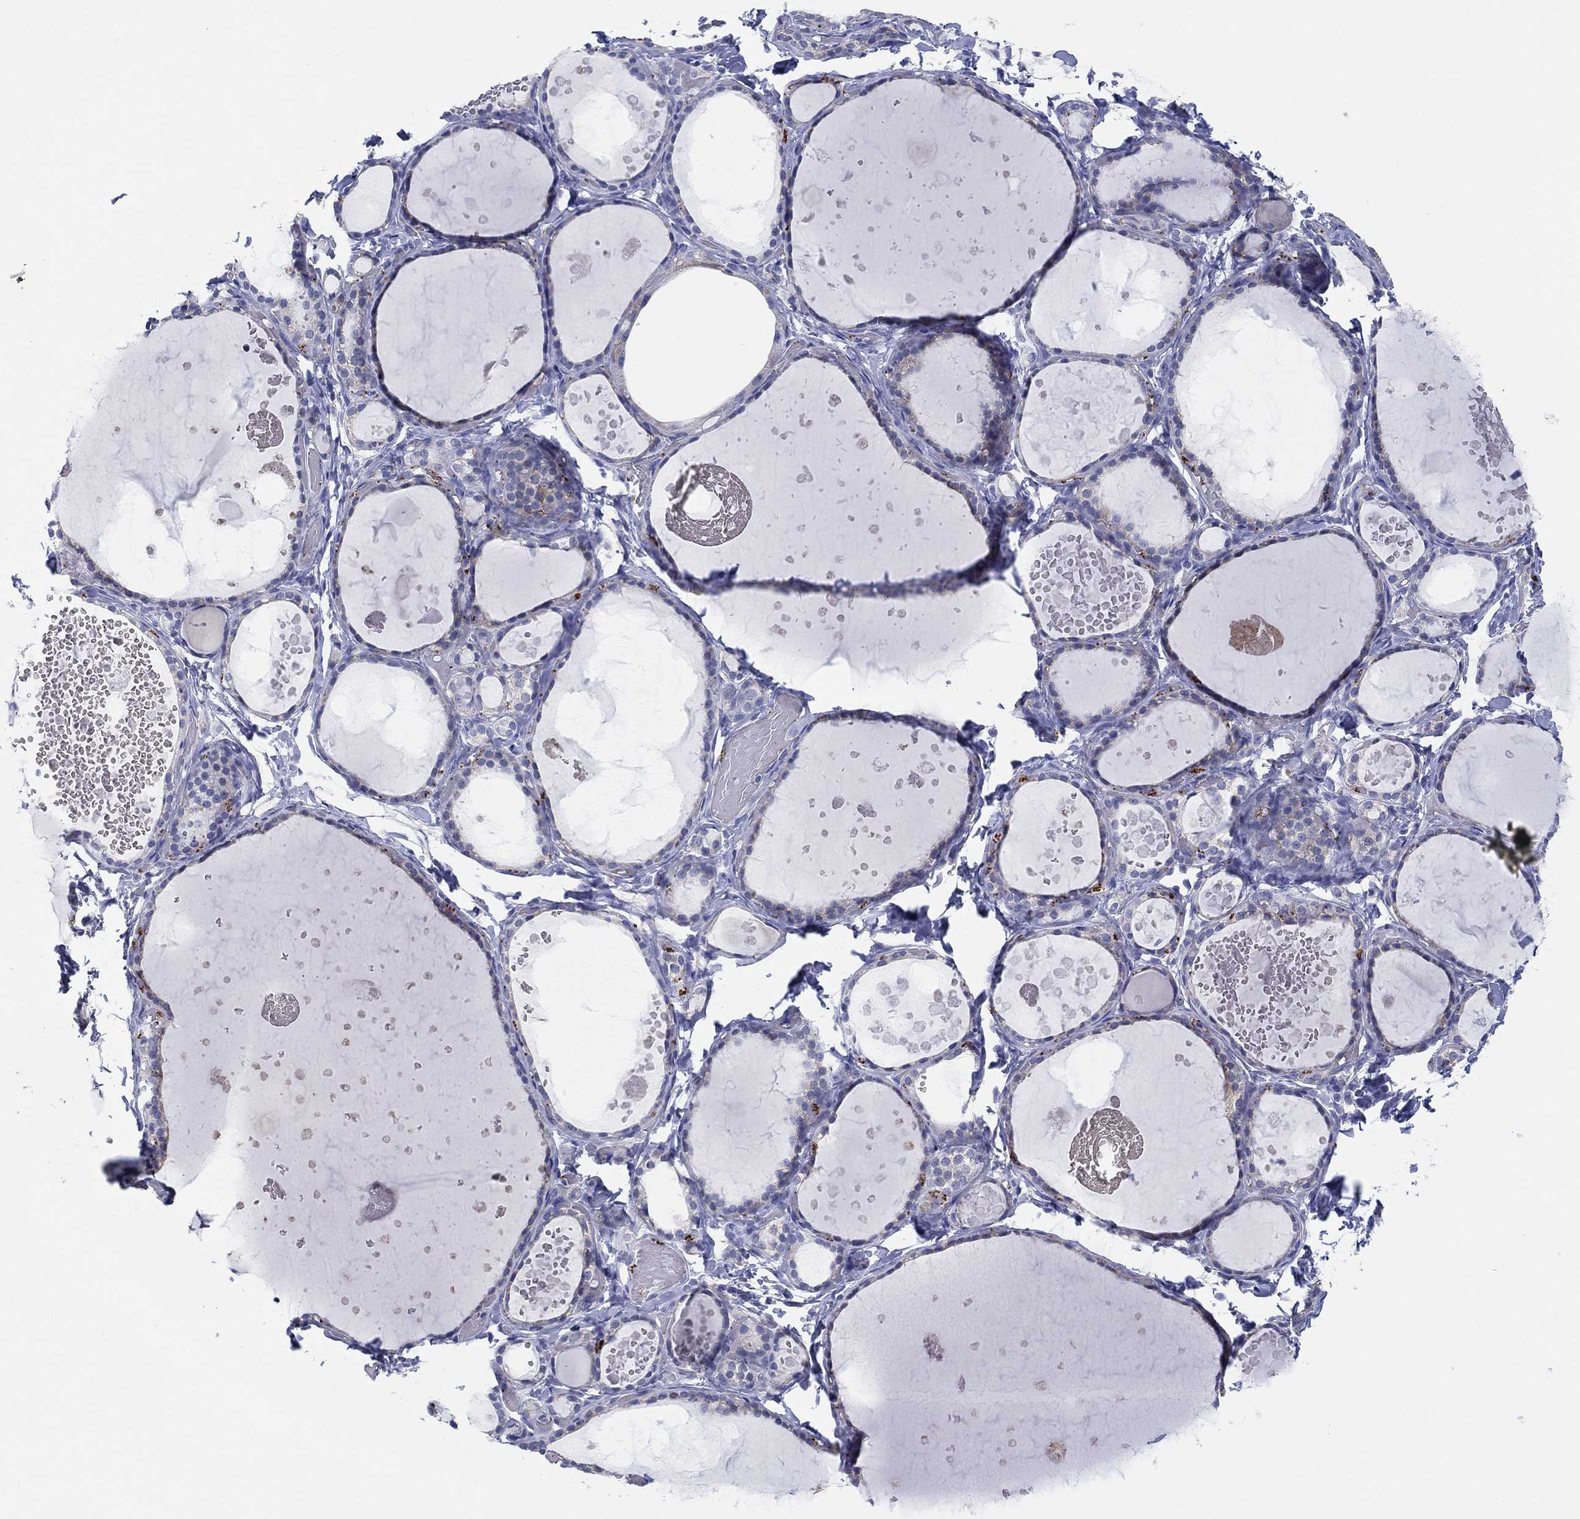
{"staining": {"intensity": "weak", "quantity": "25%-75%", "location": "cytoplasmic/membranous"}, "tissue": "thyroid gland", "cell_type": "Glandular cells", "image_type": "normal", "snomed": [{"axis": "morphology", "description": "Normal tissue, NOS"}, {"axis": "topography", "description": "Thyroid gland"}], "caption": "Protein expression analysis of unremarkable thyroid gland demonstrates weak cytoplasmic/membranous positivity in approximately 25%-75% of glandular cells.", "gene": "TMEM40", "patient": {"sex": "female", "age": 56}}